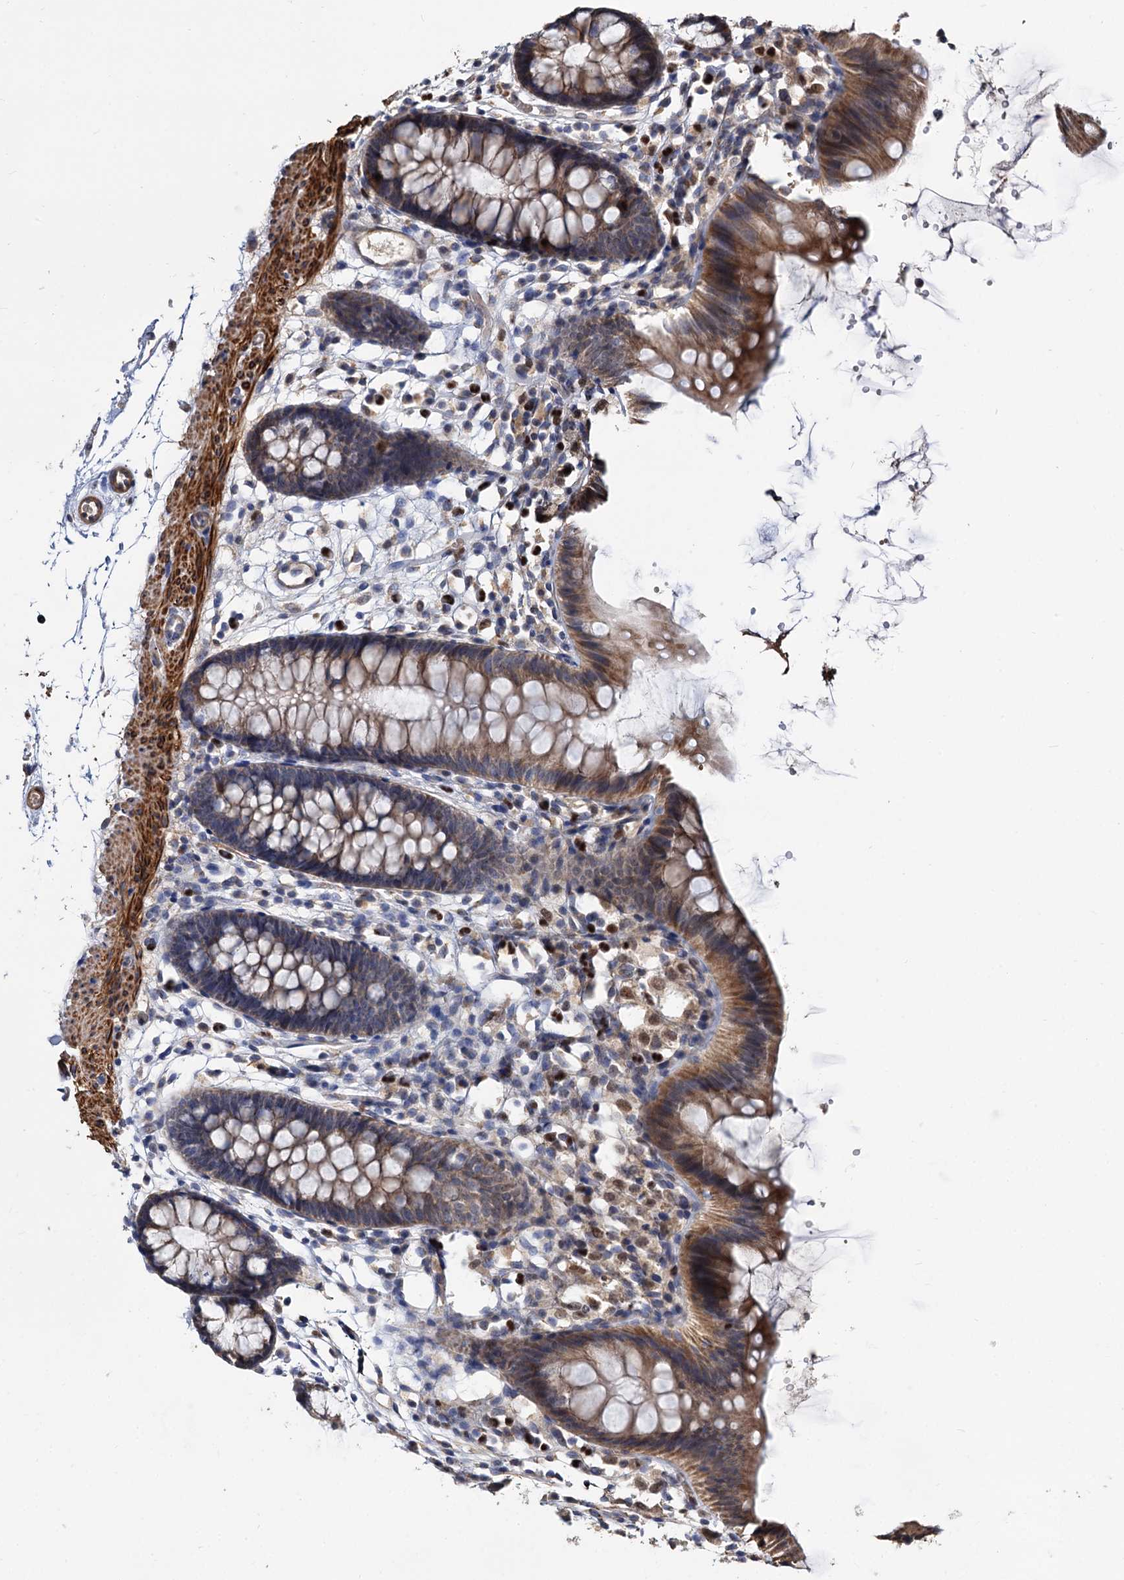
{"staining": {"intensity": "negative", "quantity": "none", "location": "none"}, "tissue": "colon", "cell_type": "Endothelial cells", "image_type": "normal", "snomed": [{"axis": "morphology", "description": "Normal tissue, NOS"}, {"axis": "topography", "description": "Colon"}], "caption": "Human colon stained for a protein using IHC shows no expression in endothelial cells.", "gene": "ALKBH7", "patient": {"sex": "male", "age": 56}}